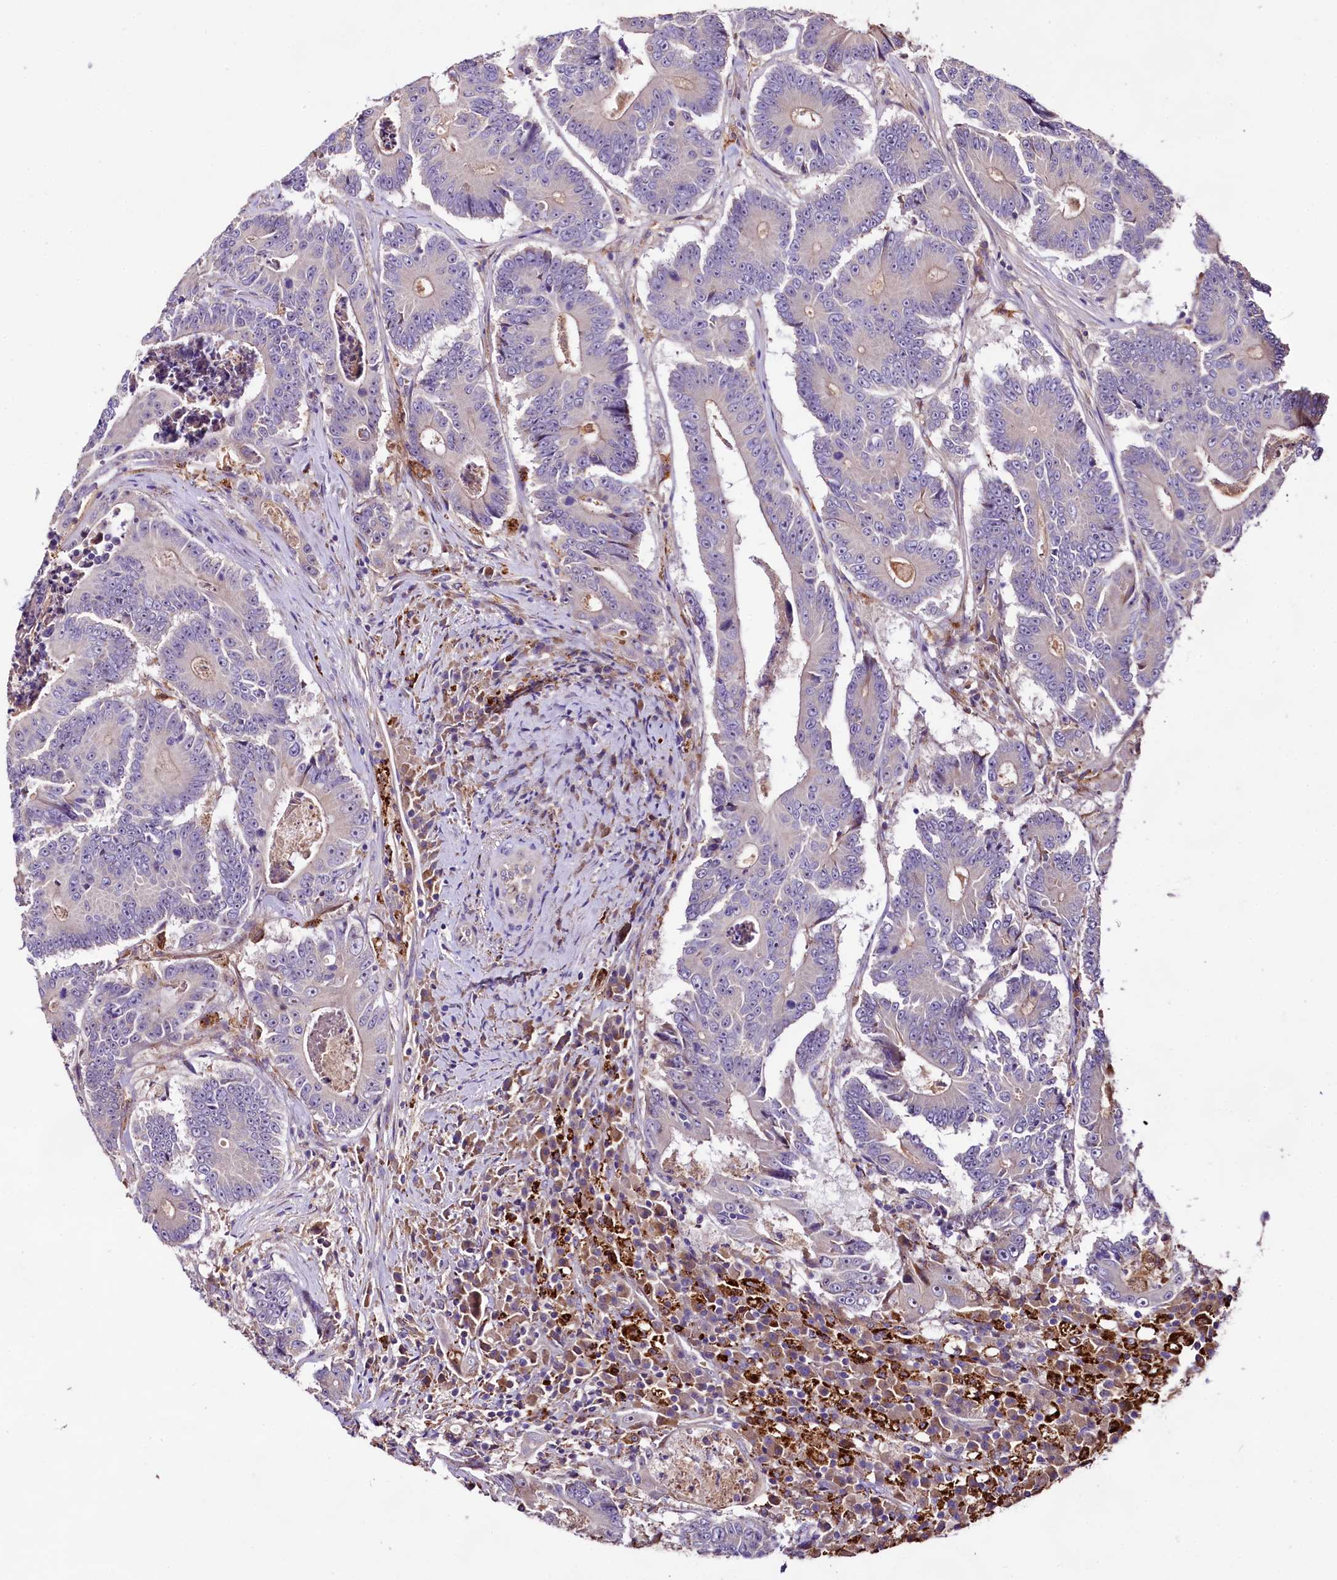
{"staining": {"intensity": "negative", "quantity": "none", "location": "none"}, "tissue": "colorectal cancer", "cell_type": "Tumor cells", "image_type": "cancer", "snomed": [{"axis": "morphology", "description": "Adenocarcinoma, NOS"}, {"axis": "topography", "description": "Colon"}], "caption": "Immunohistochemistry histopathology image of neoplastic tissue: colorectal cancer stained with DAB (3,3'-diaminobenzidine) reveals no significant protein expression in tumor cells.", "gene": "DMXL2", "patient": {"sex": "male", "age": 83}}